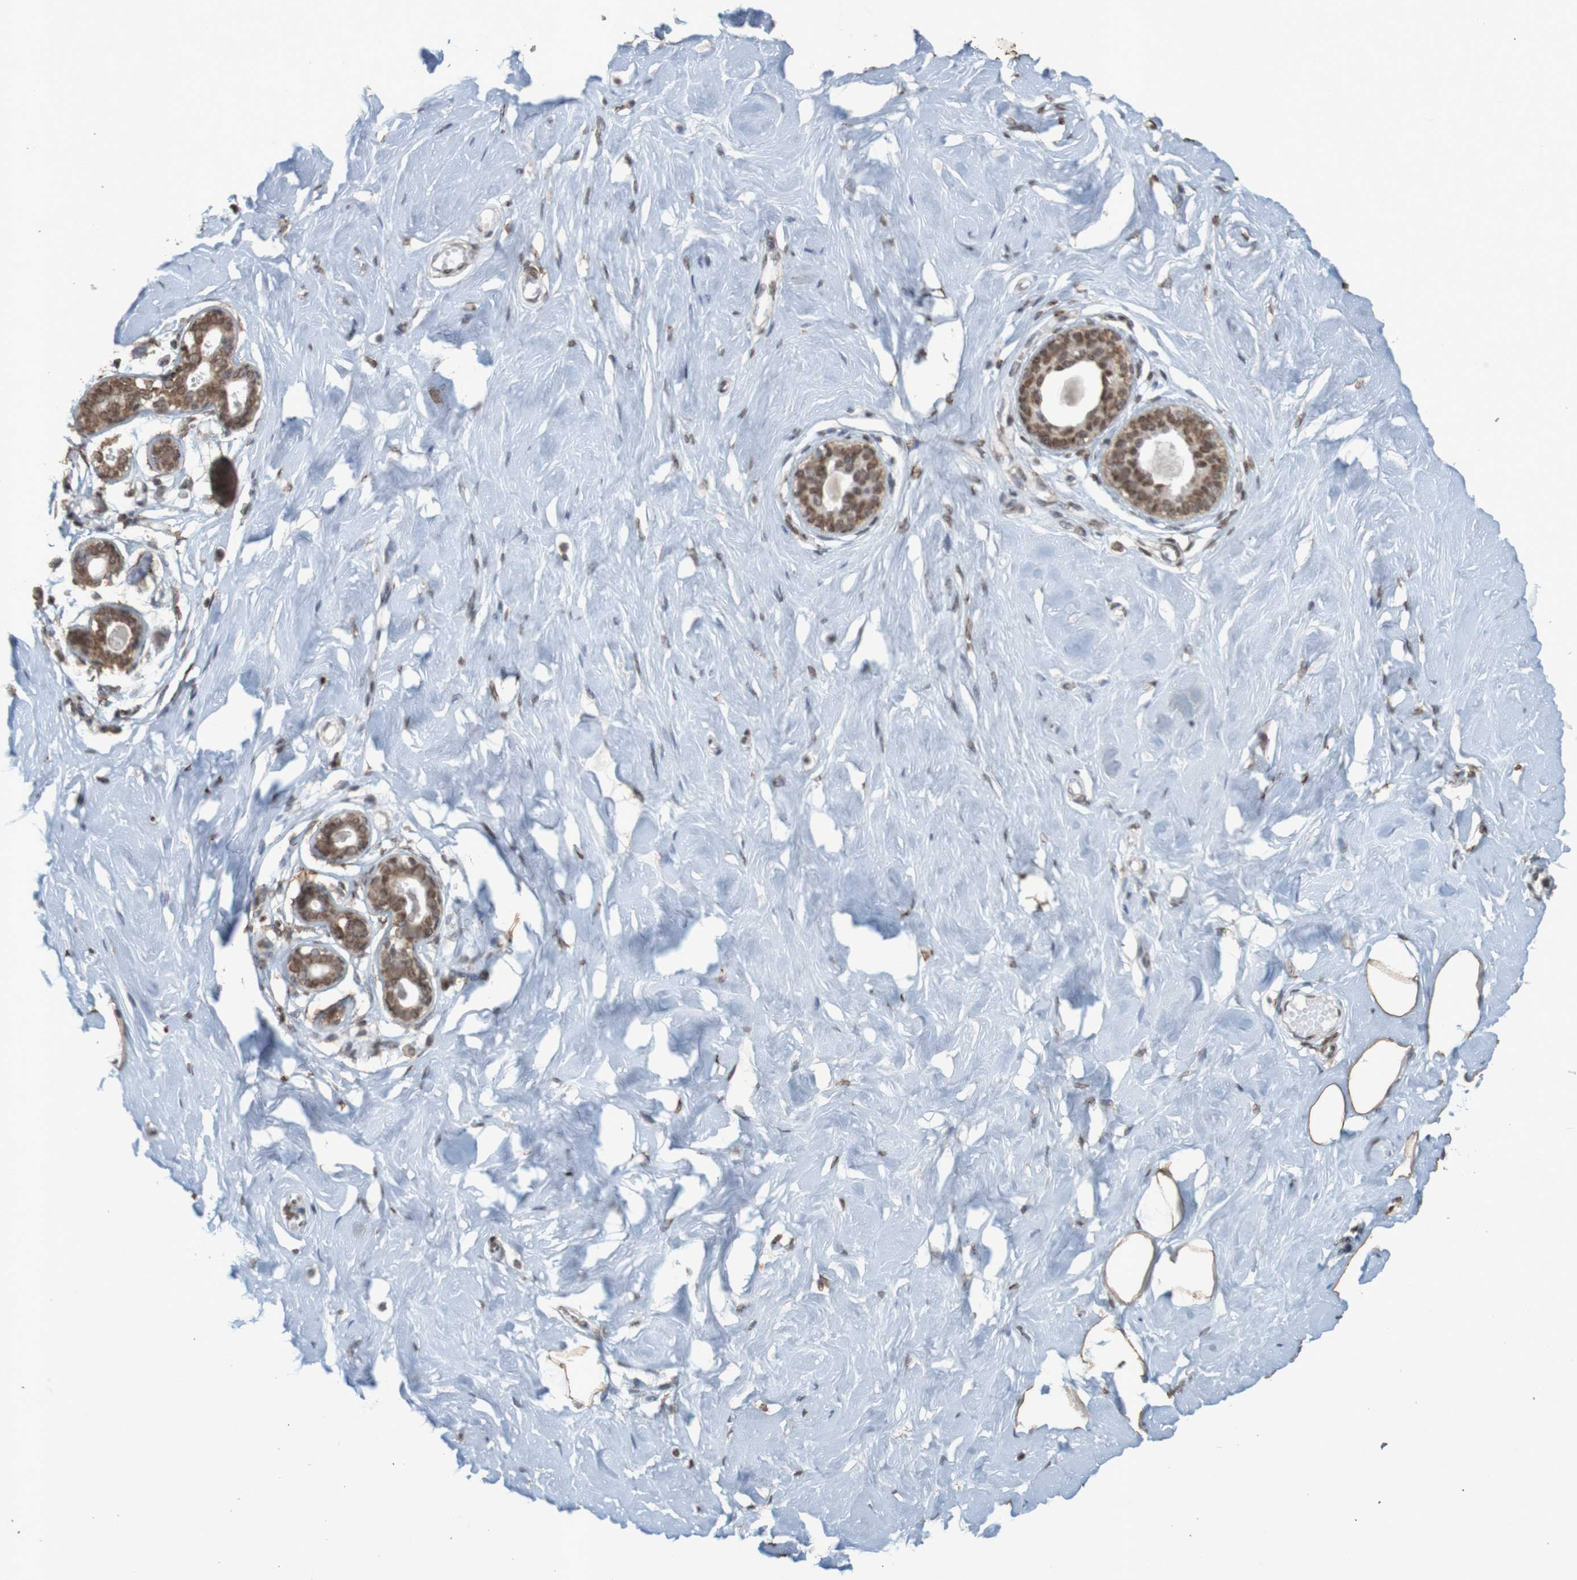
{"staining": {"intensity": "weak", "quantity": "25%-75%", "location": "cytoplasmic/membranous"}, "tissue": "breast", "cell_type": "Adipocytes", "image_type": "normal", "snomed": [{"axis": "morphology", "description": "Normal tissue, NOS"}, {"axis": "topography", "description": "Breast"}], "caption": "Protein staining of unremarkable breast demonstrates weak cytoplasmic/membranous staining in approximately 25%-75% of adipocytes.", "gene": "GFI1", "patient": {"sex": "female", "age": 23}}